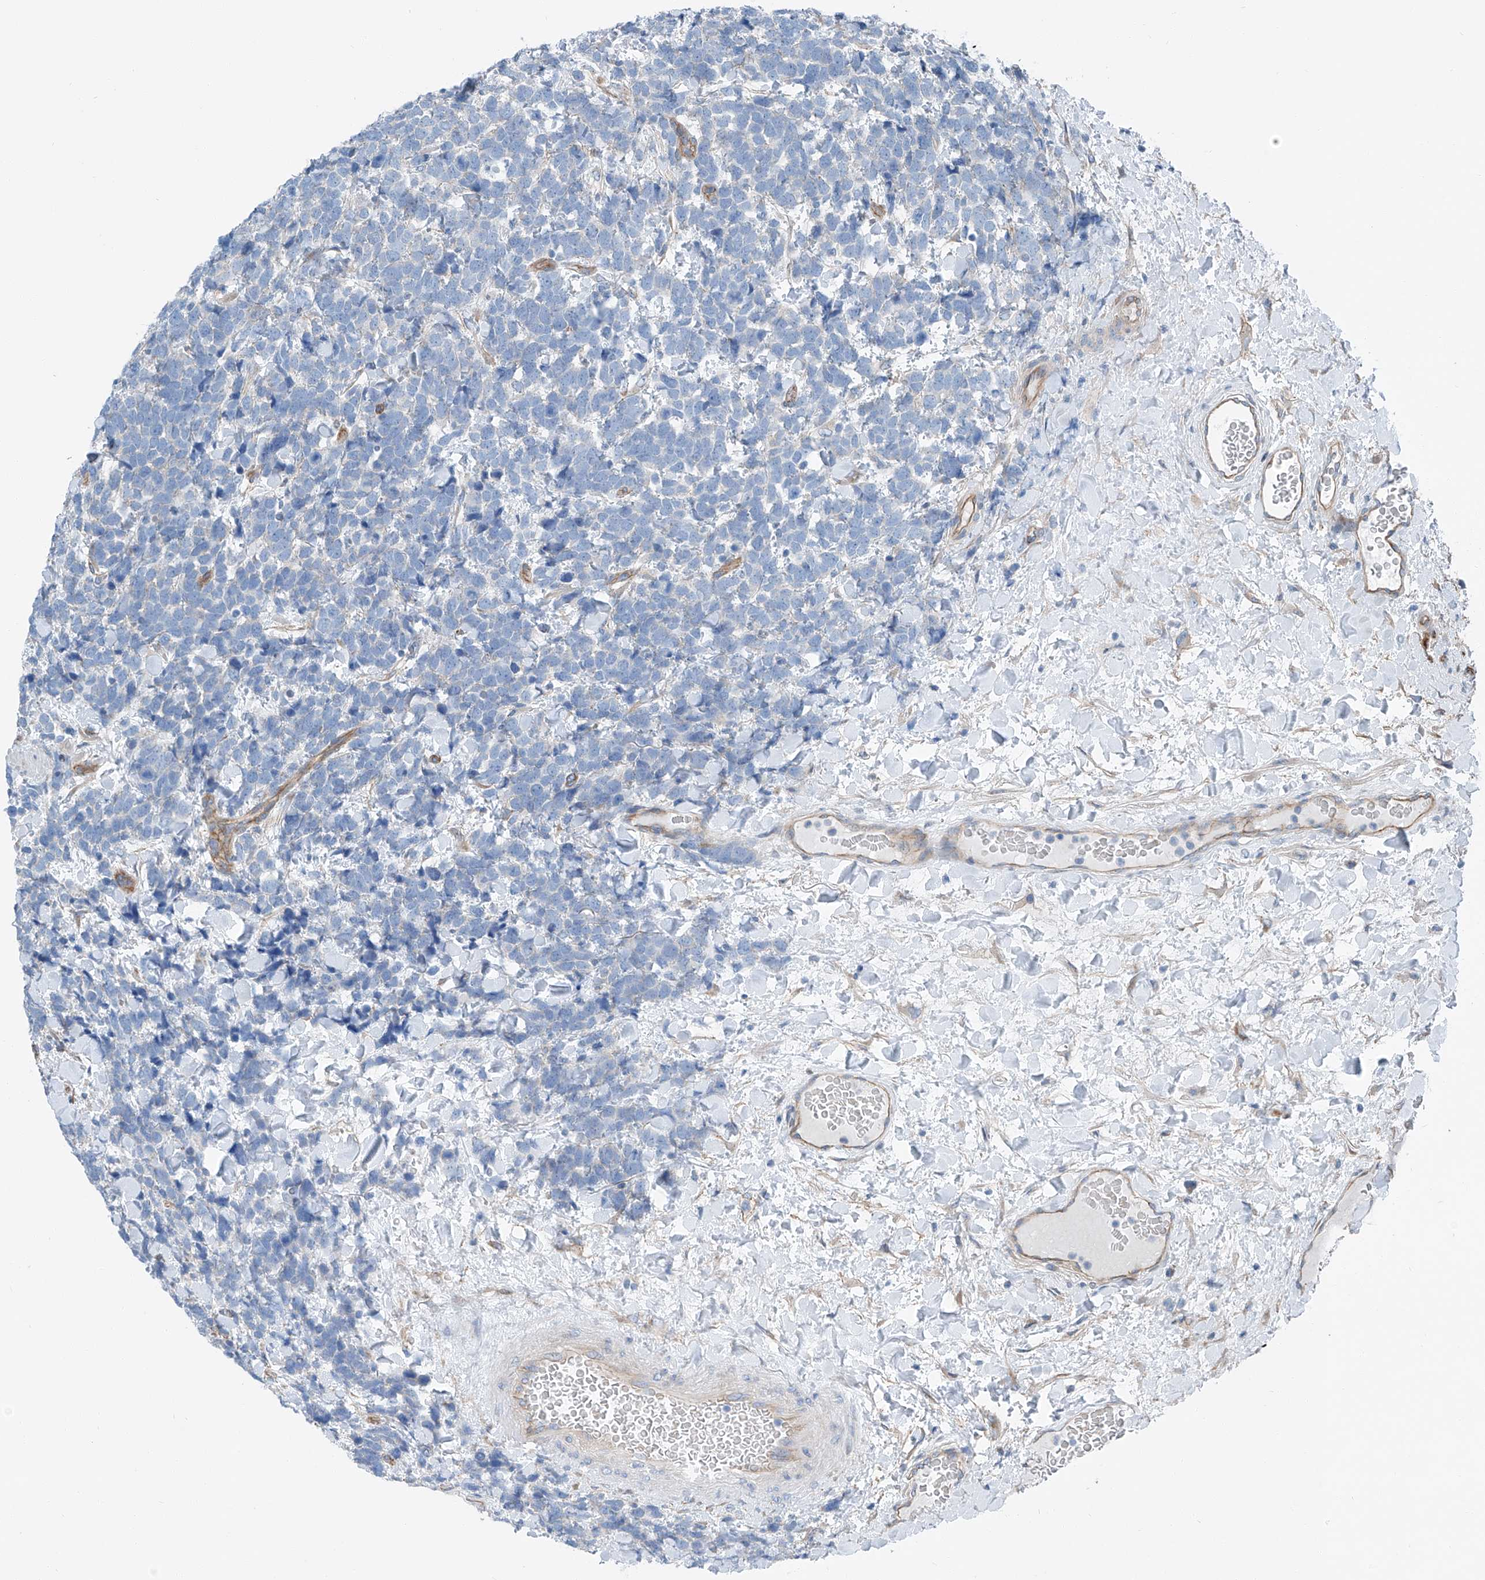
{"staining": {"intensity": "negative", "quantity": "none", "location": "none"}, "tissue": "urothelial cancer", "cell_type": "Tumor cells", "image_type": "cancer", "snomed": [{"axis": "morphology", "description": "Urothelial carcinoma, High grade"}, {"axis": "topography", "description": "Urinary bladder"}], "caption": "High magnification brightfield microscopy of high-grade urothelial carcinoma stained with DAB (brown) and counterstained with hematoxylin (blue): tumor cells show no significant expression.", "gene": "THEMIS2", "patient": {"sex": "female", "age": 82}}